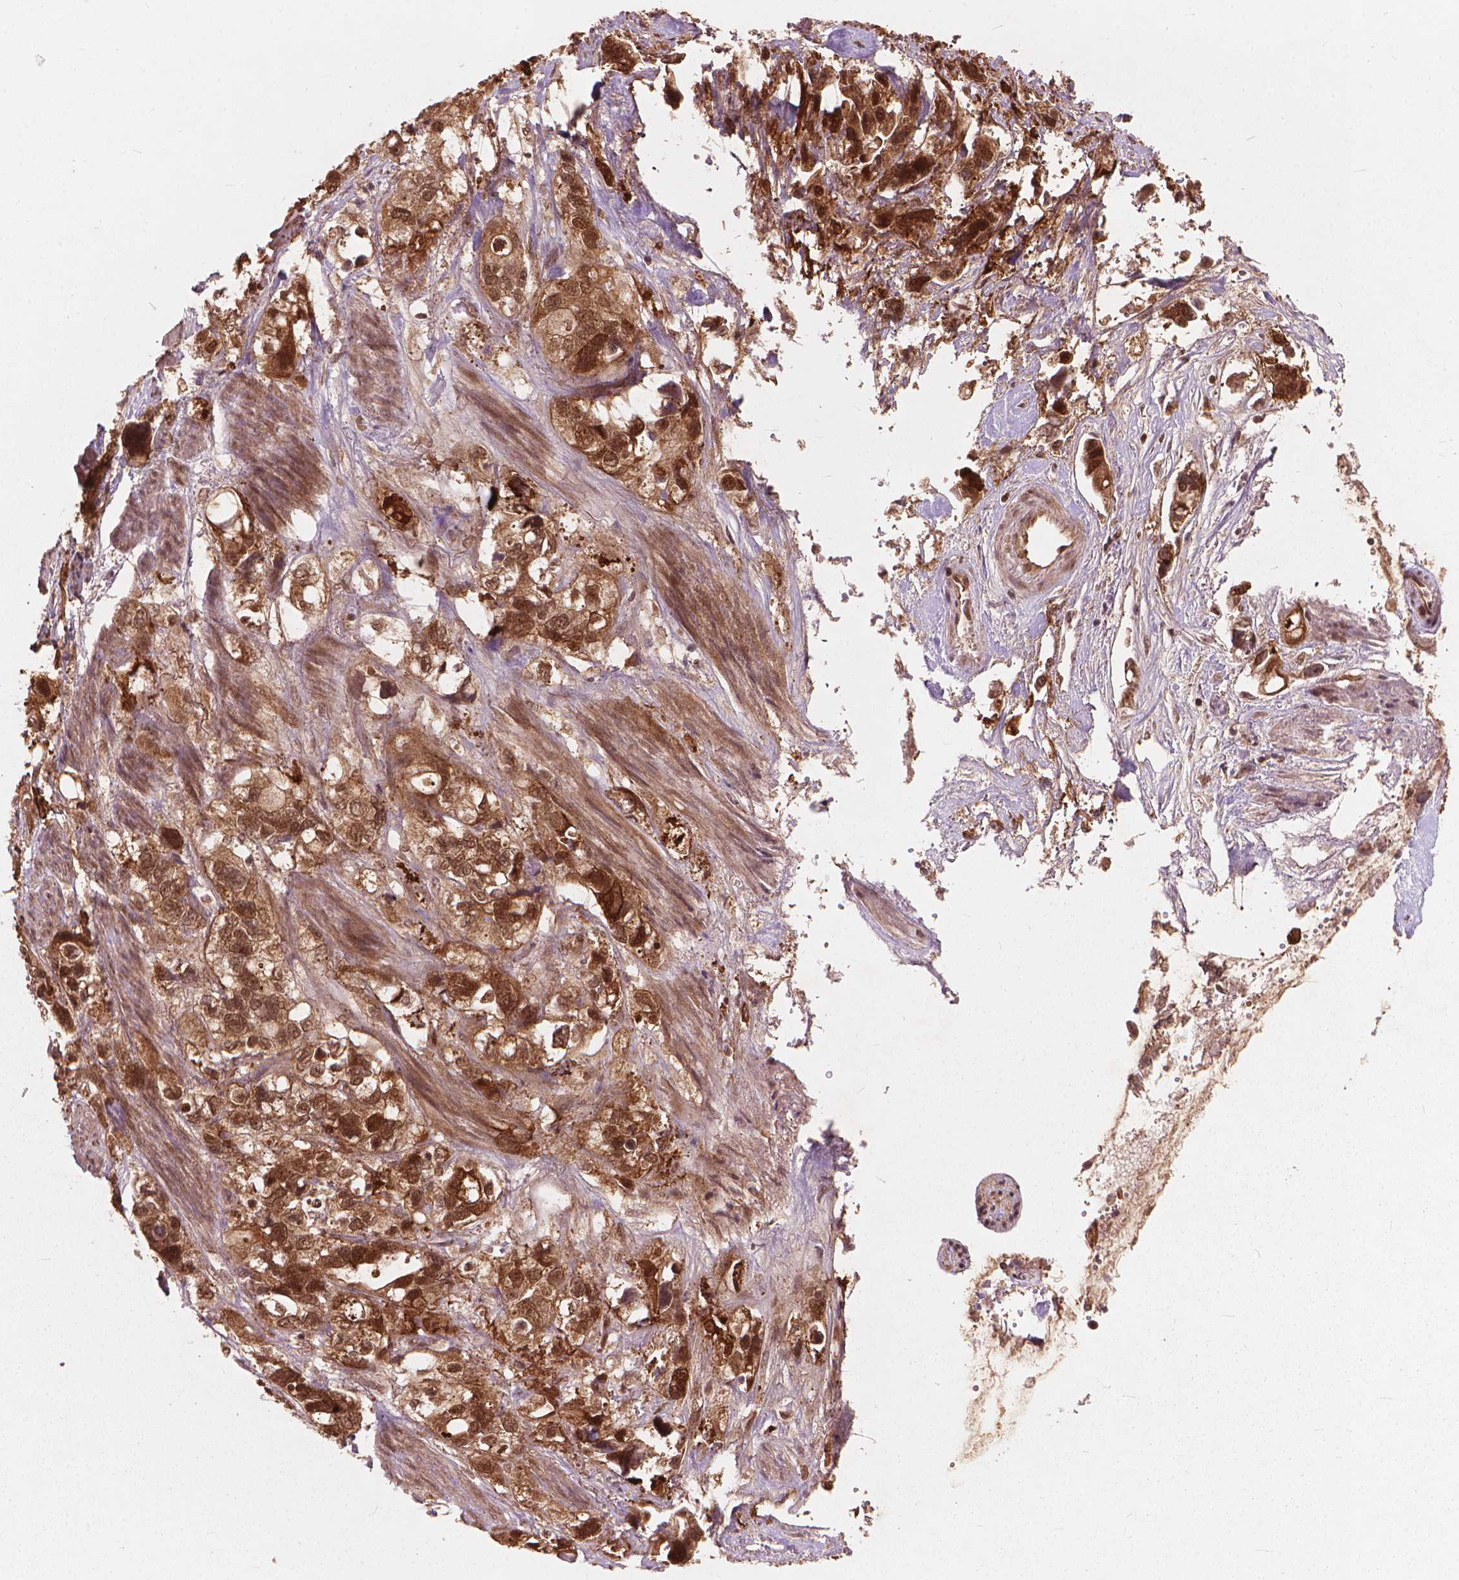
{"staining": {"intensity": "moderate", "quantity": ">75%", "location": "cytoplasmic/membranous,nuclear"}, "tissue": "stomach cancer", "cell_type": "Tumor cells", "image_type": "cancer", "snomed": [{"axis": "morphology", "description": "Adenocarcinoma, NOS"}, {"axis": "topography", "description": "Stomach, upper"}], "caption": "Immunohistochemistry (IHC) staining of stomach adenocarcinoma, which exhibits medium levels of moderate cytoplasmic/membranous and nuclear positivity in approximately >75% of tumor cells indicating moderate cytoplasmic/membranous and nuclear protein staining. The staining was performed using DAB (brown) for protein detection and nuclei were counterstained in hematoxylin (blue).", "gene": "SSU72", "patient": {"sex": "female", "age": 81}}